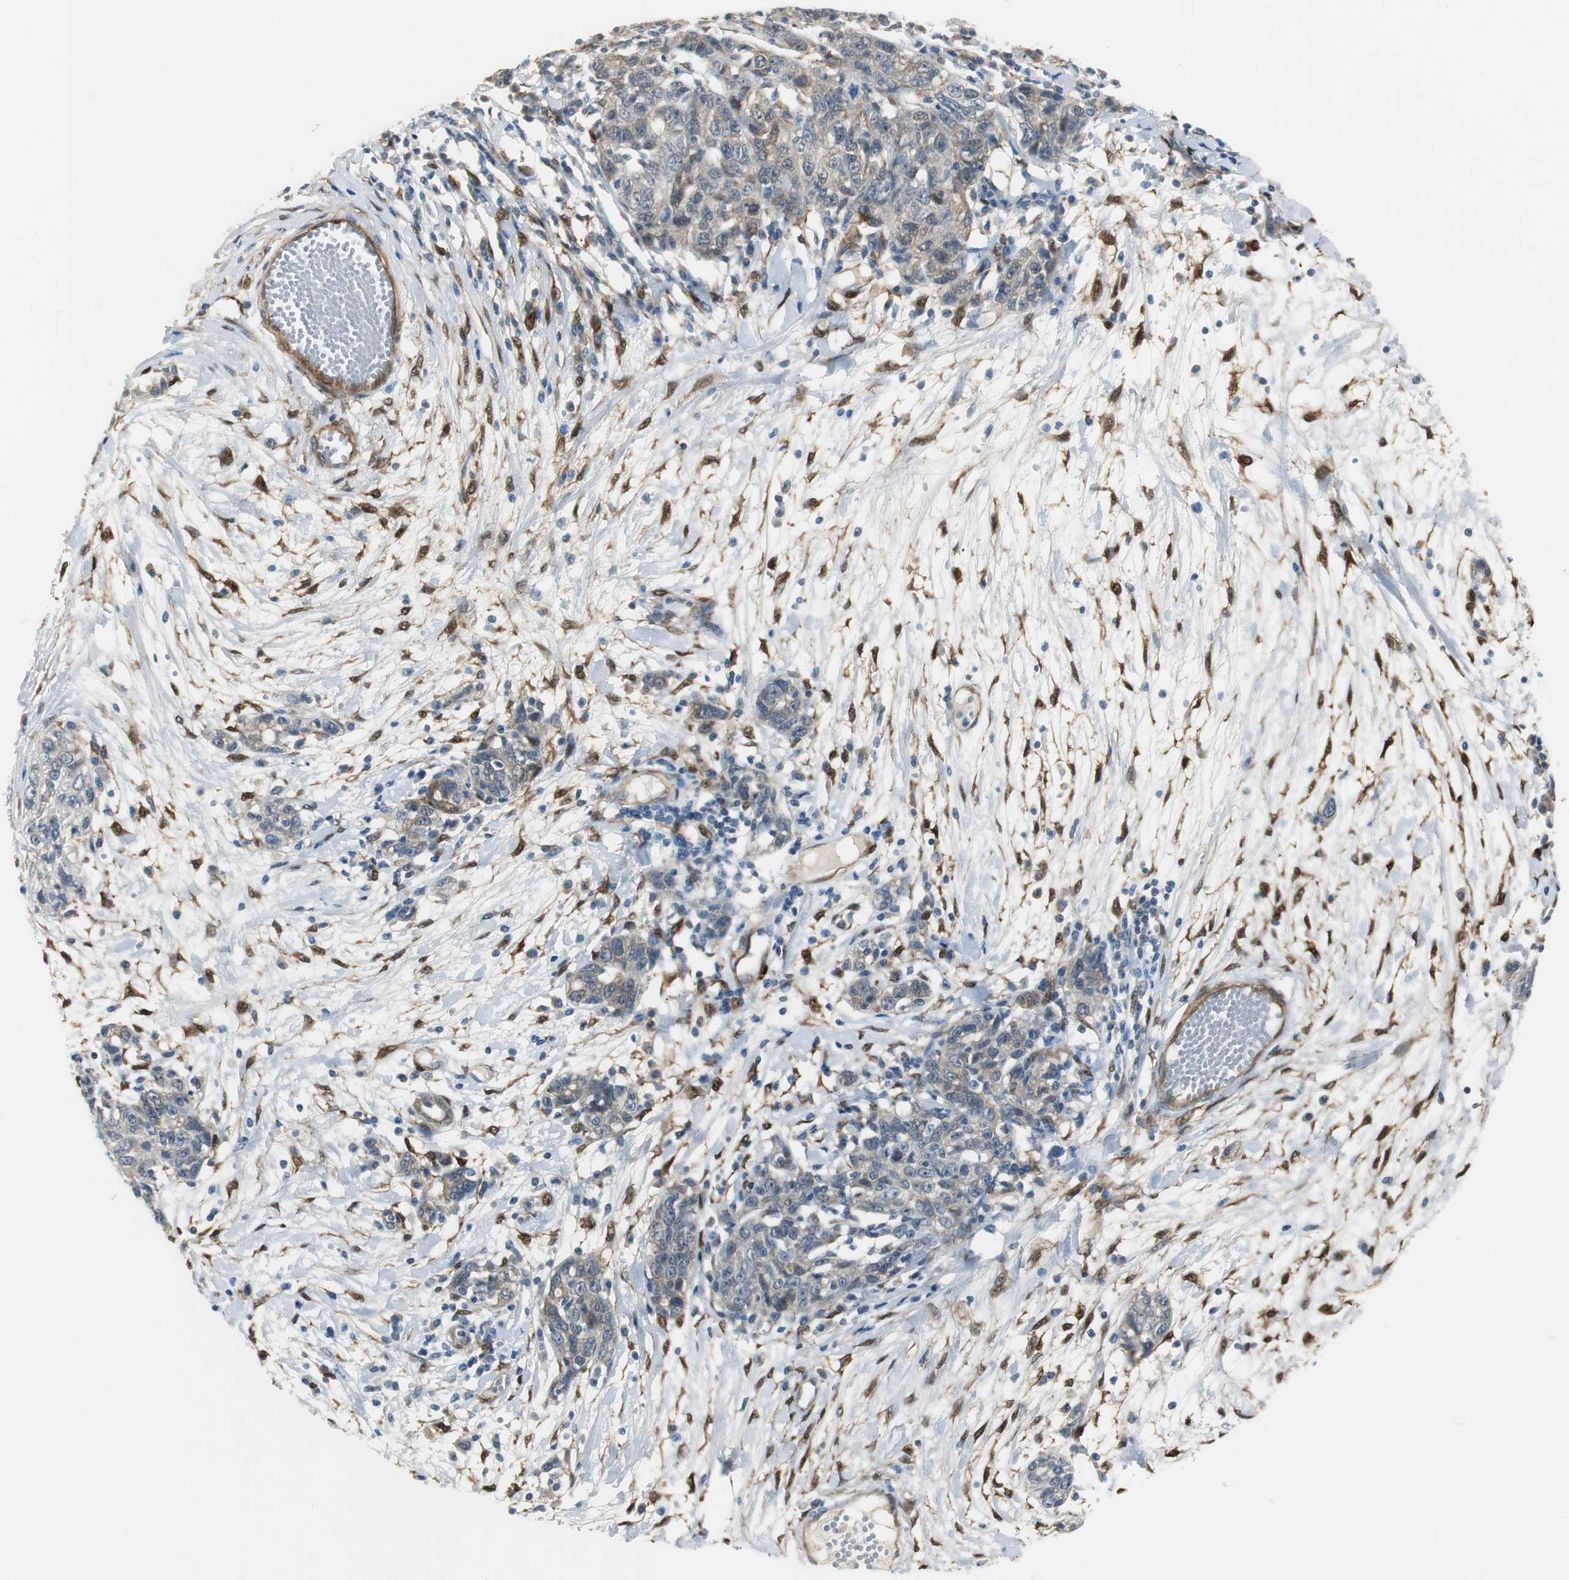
{"staining": {"intensity": "negative", "quantity": "none", "location": "none"}, "tissue": "ovarian cancer", "cell_type": "Tumor cells", "image_type": "cancer", "snomed": [{"axis": "morphology", "description": "Cystadenocarcinoma, serous, NOS"}, {"axis": "topography", "description": "Ovary"}], "caption": "Immunohistochemistry photomicrograph of ovarian serous cystadenocarcinoma stained for a protein (brown), which demonstrates no expression in tumor cells. Brightfield microscopy of IHC stained with DAB (brown) and hematoxylin (blue), captured at high magnification.", "gene": "FHL2", "patient": {"sex": "female", "age": 71}}